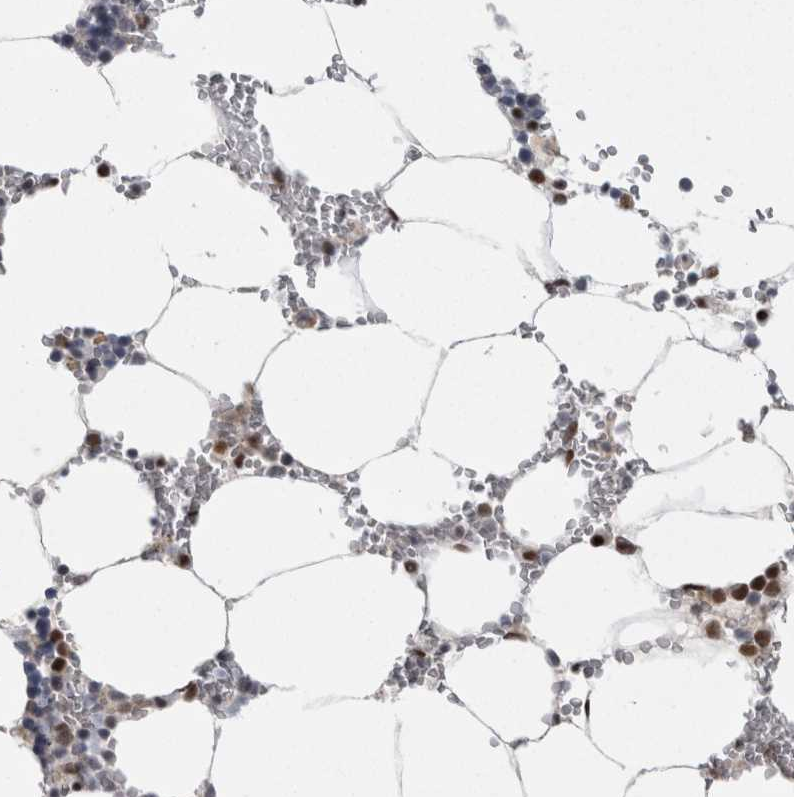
{"staining": {"intensity": "moderate", "quantity": "<25%", "location": "nuclear"}, "tissue": "bone marrow", "cell_type": "Hematopoietic cells", "image_type": "normal", "snomed": [{"axis": "morphology", "description": "Normal tissue, NOS"}, {"axis": "topography", "description": "Bone marrow"}], "caption": "Immunohistochemistry (IHC) of normal bone marrow shows low levels of moderate nuclear expression in about <25% of hematopoietic cells.", "gene": "C1orf54", "patient": {"sex": "male", "age": 70}}